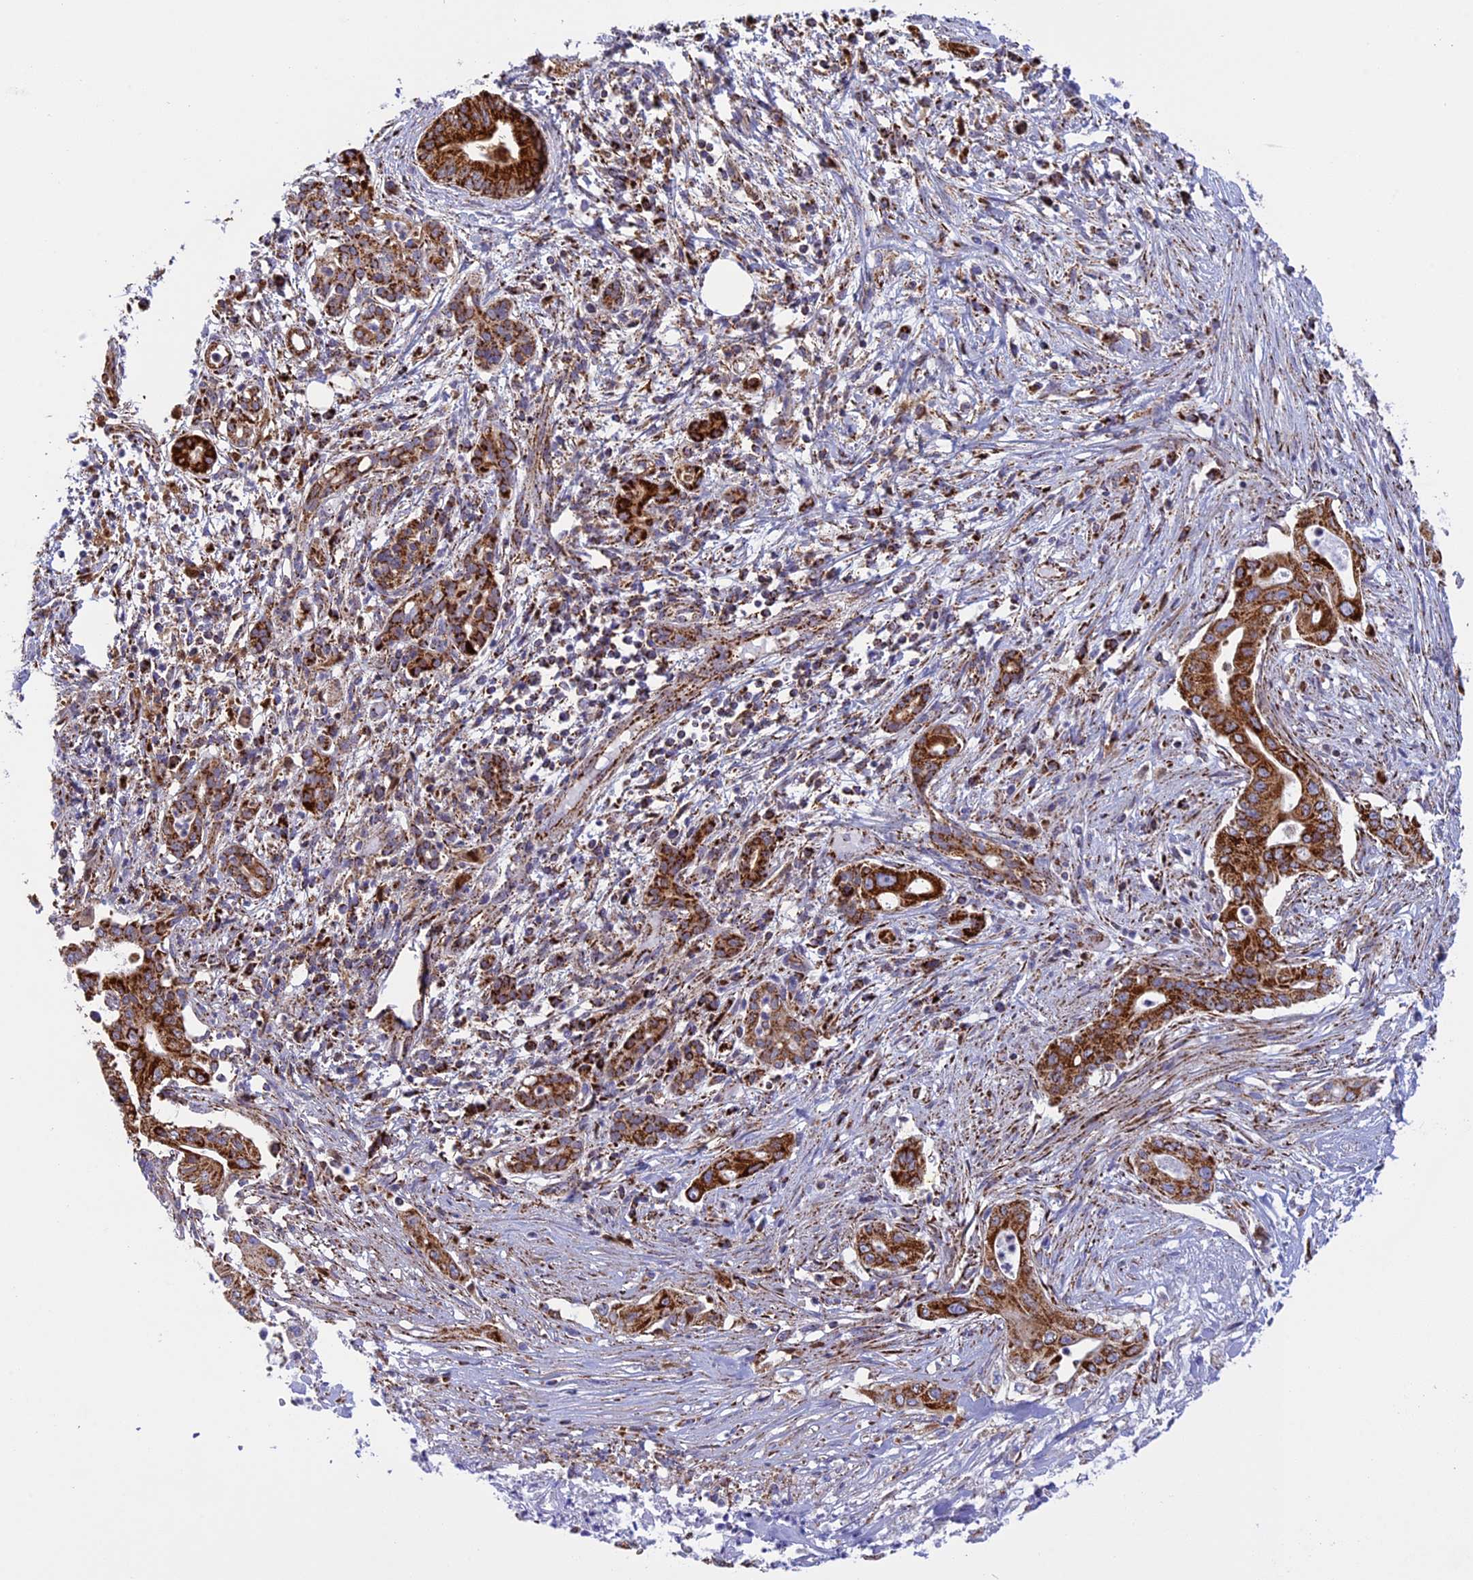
{"staining": {"intensity": "strong", "quantity": ">75%", "location": "cytoplasmic/membranous"}, "tissue": "pancreatic cancer", "cell_type": "Tumor cells", "image_type": "cancer", "snomed": [{"axis": "morphology", "description": "Adenocarcinoma, NOS"}, {"axis": "topography", "description": "Pancreas"}], "caption": "A photomicrograph of pancreatic cancer stained for a protein exhibits strong cytoplasmic/membranous brown staining in tumor cells.", "gene": "ISOC2", "patient": {"sex": "male", "age": 58}}